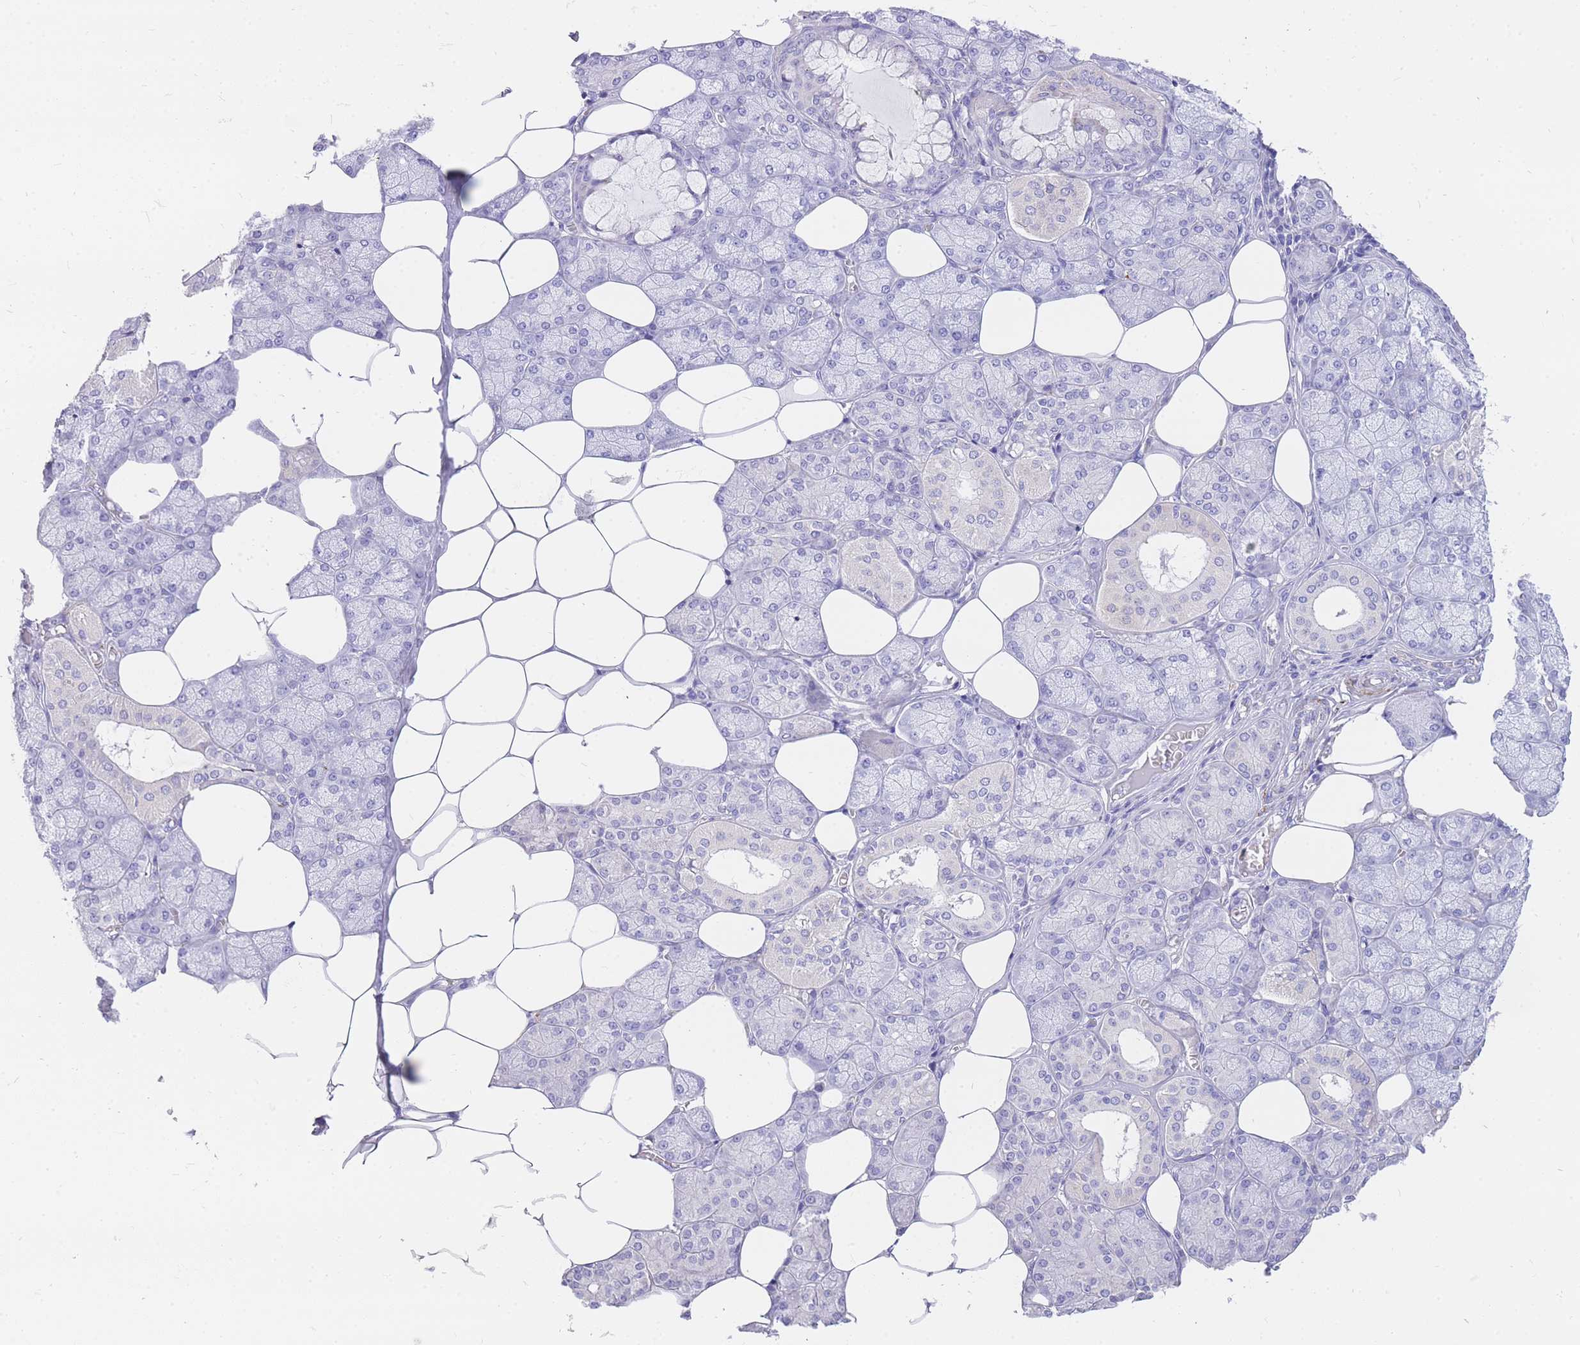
{"staining": {"intensity": "negative", "quantity": "none", "location": "none"}, "tissue": "salivary gland", "cell_type": "Glandular cells", "image_type": "normal", "snomed": [{"axis": "morphology", "description": "Normal tissue, NOS"}, {"axis": "topography", "description": "Salivary gland"}], "caption": "A high-resolution image shows IHC staining of unremarkable salivary gland, which demonstrates no significant staining in glandular cells.", "gene": "UPK1A", "patient": {"sex": "male", "age": 62}}